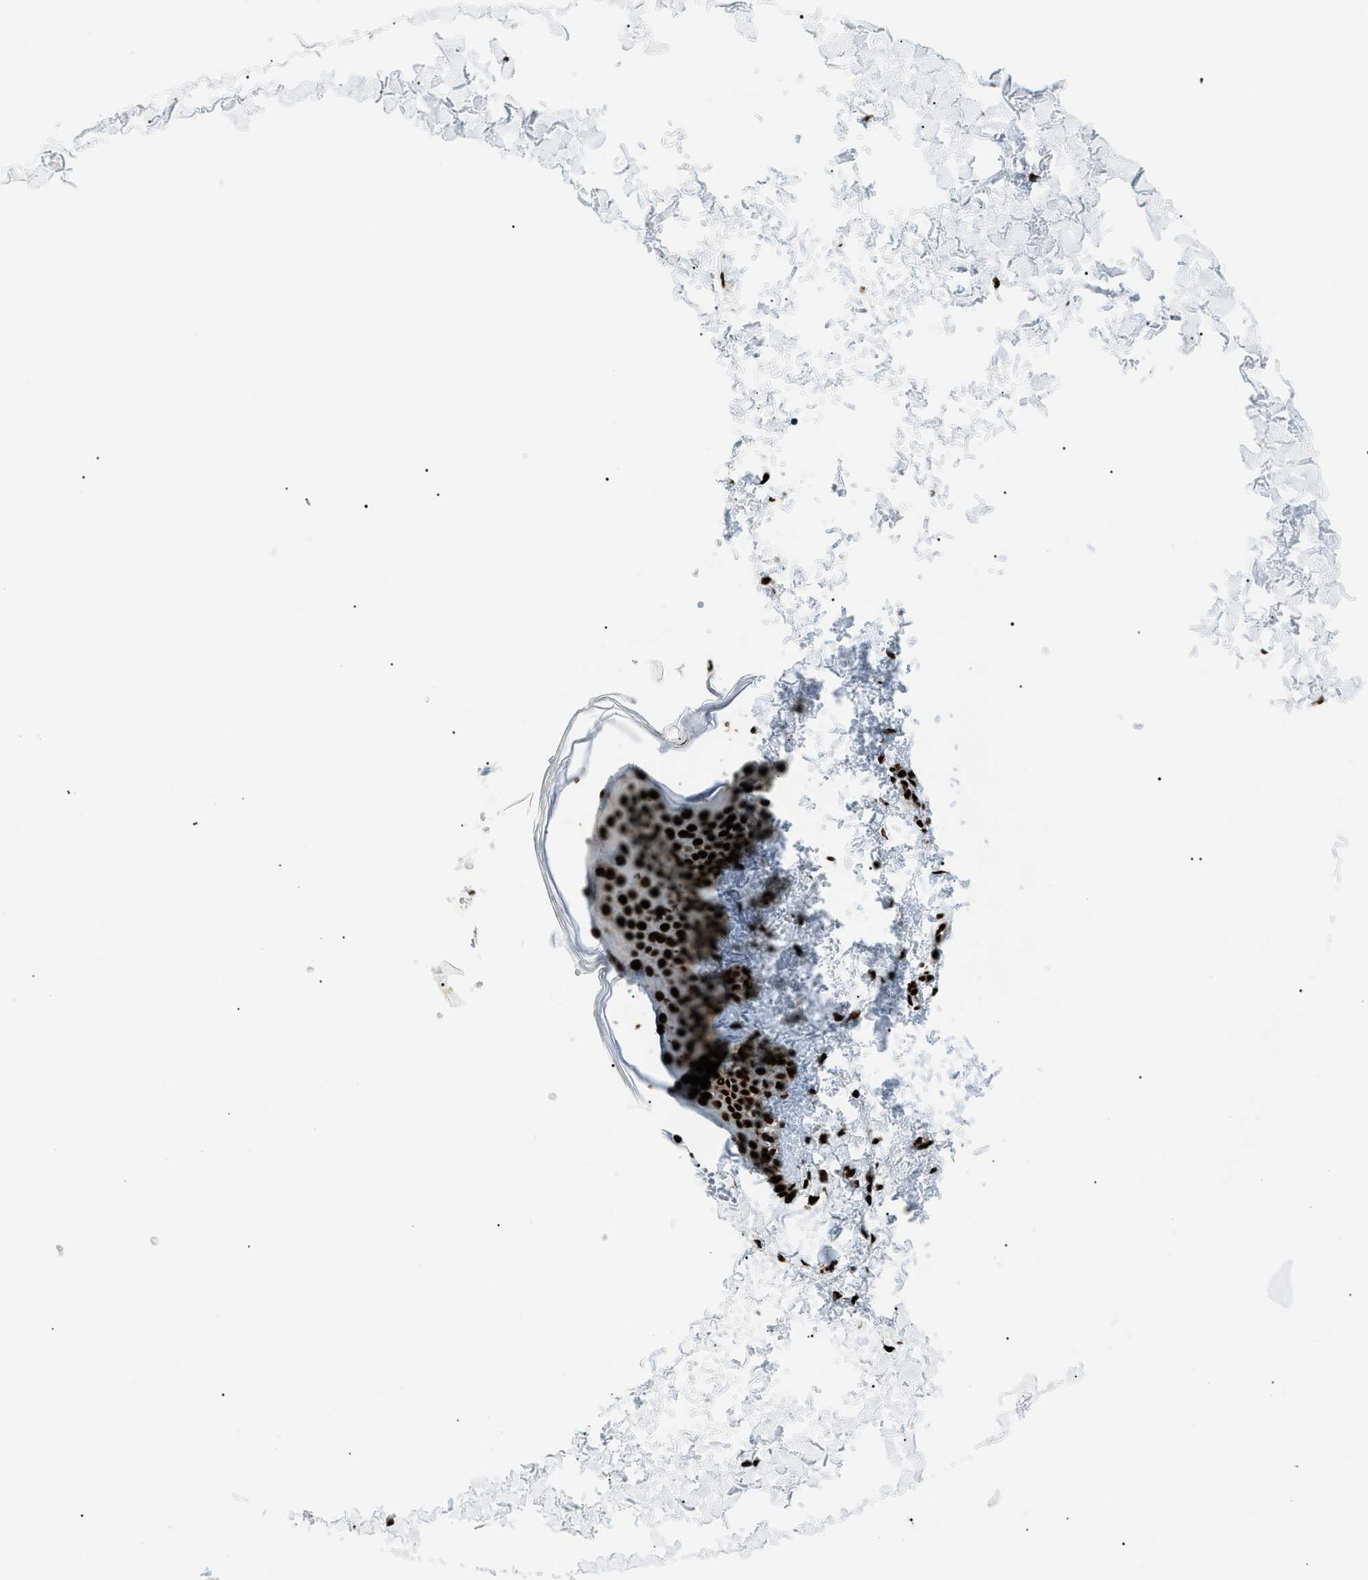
{"staining": {"intensity": "strong", "quantity": ">75%", "location": "nuclear"}, "tissue": "skin", "cell_type": "Fibroblasts", "image_type": "normal", "snomed": [{"axis": "morphology", "description": "Normal tissue, NOS"}, {"axis": "topography", "description": "Skin"}], "caption": "Skin stained for a protein (brown) demonstrates strong nuclear positive staining in approximately >75% of fibroblasts.", "gene": "HNRNPK", "patient": {"sex": "female", "age": 41}}